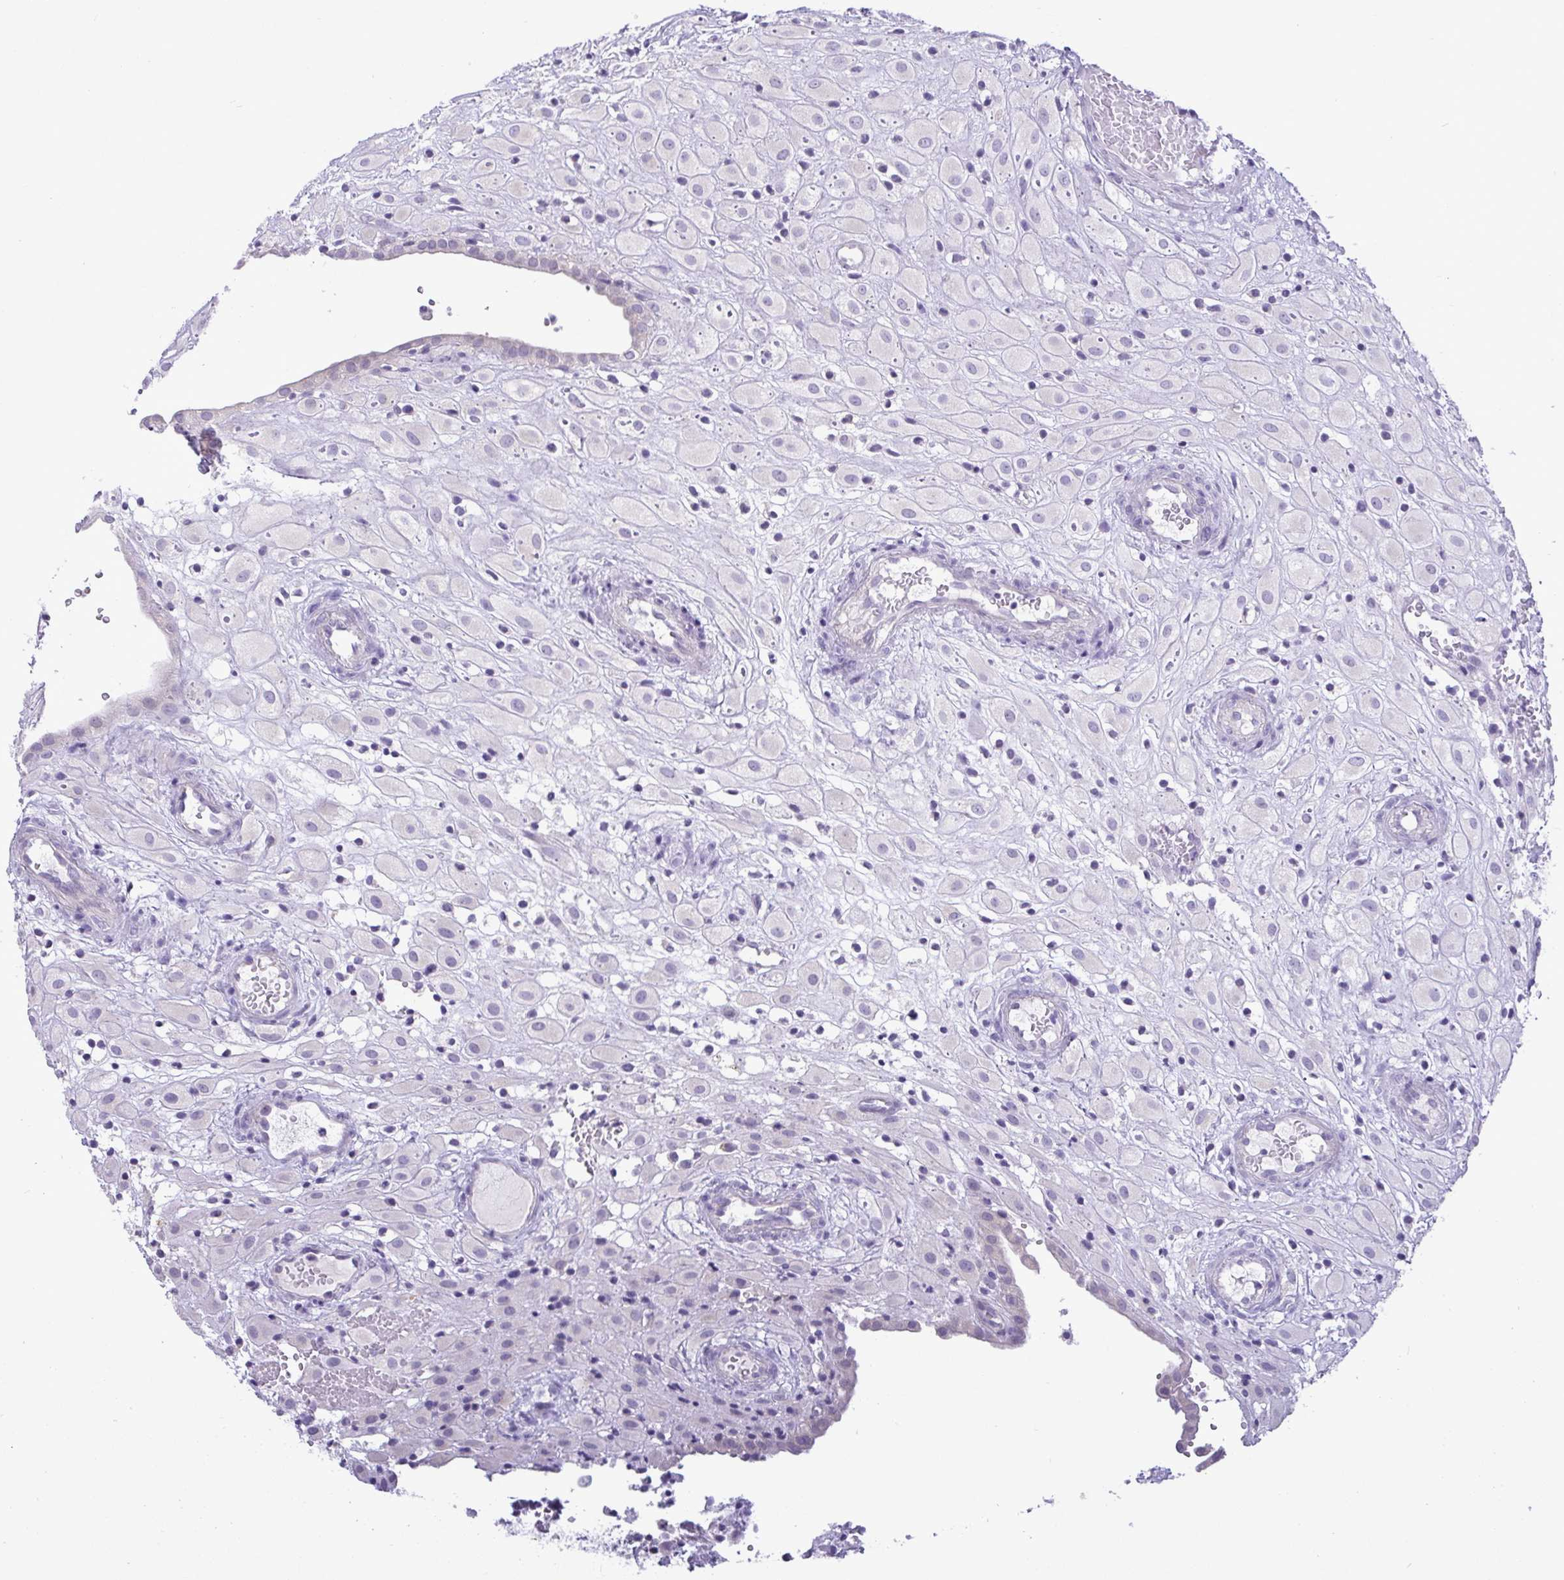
{"staining": {"intensity": "negative", "quantity": "none", "location": "none"}, "tissue": "placenta", "cell_type": "Decidual cells", "image_type": "normal", "snomed": [{"axis": "morphology", "description": "Normal tissue, NOS"}, {"axis": "topography", "description": "Placenta"}], "caption": "This is an immunohistochemistry photomicrograph of normal human placenta. There is no staining in decidual cells.", "gene": "C4orf33", "patient": {"sex": "female", "age": 24}}